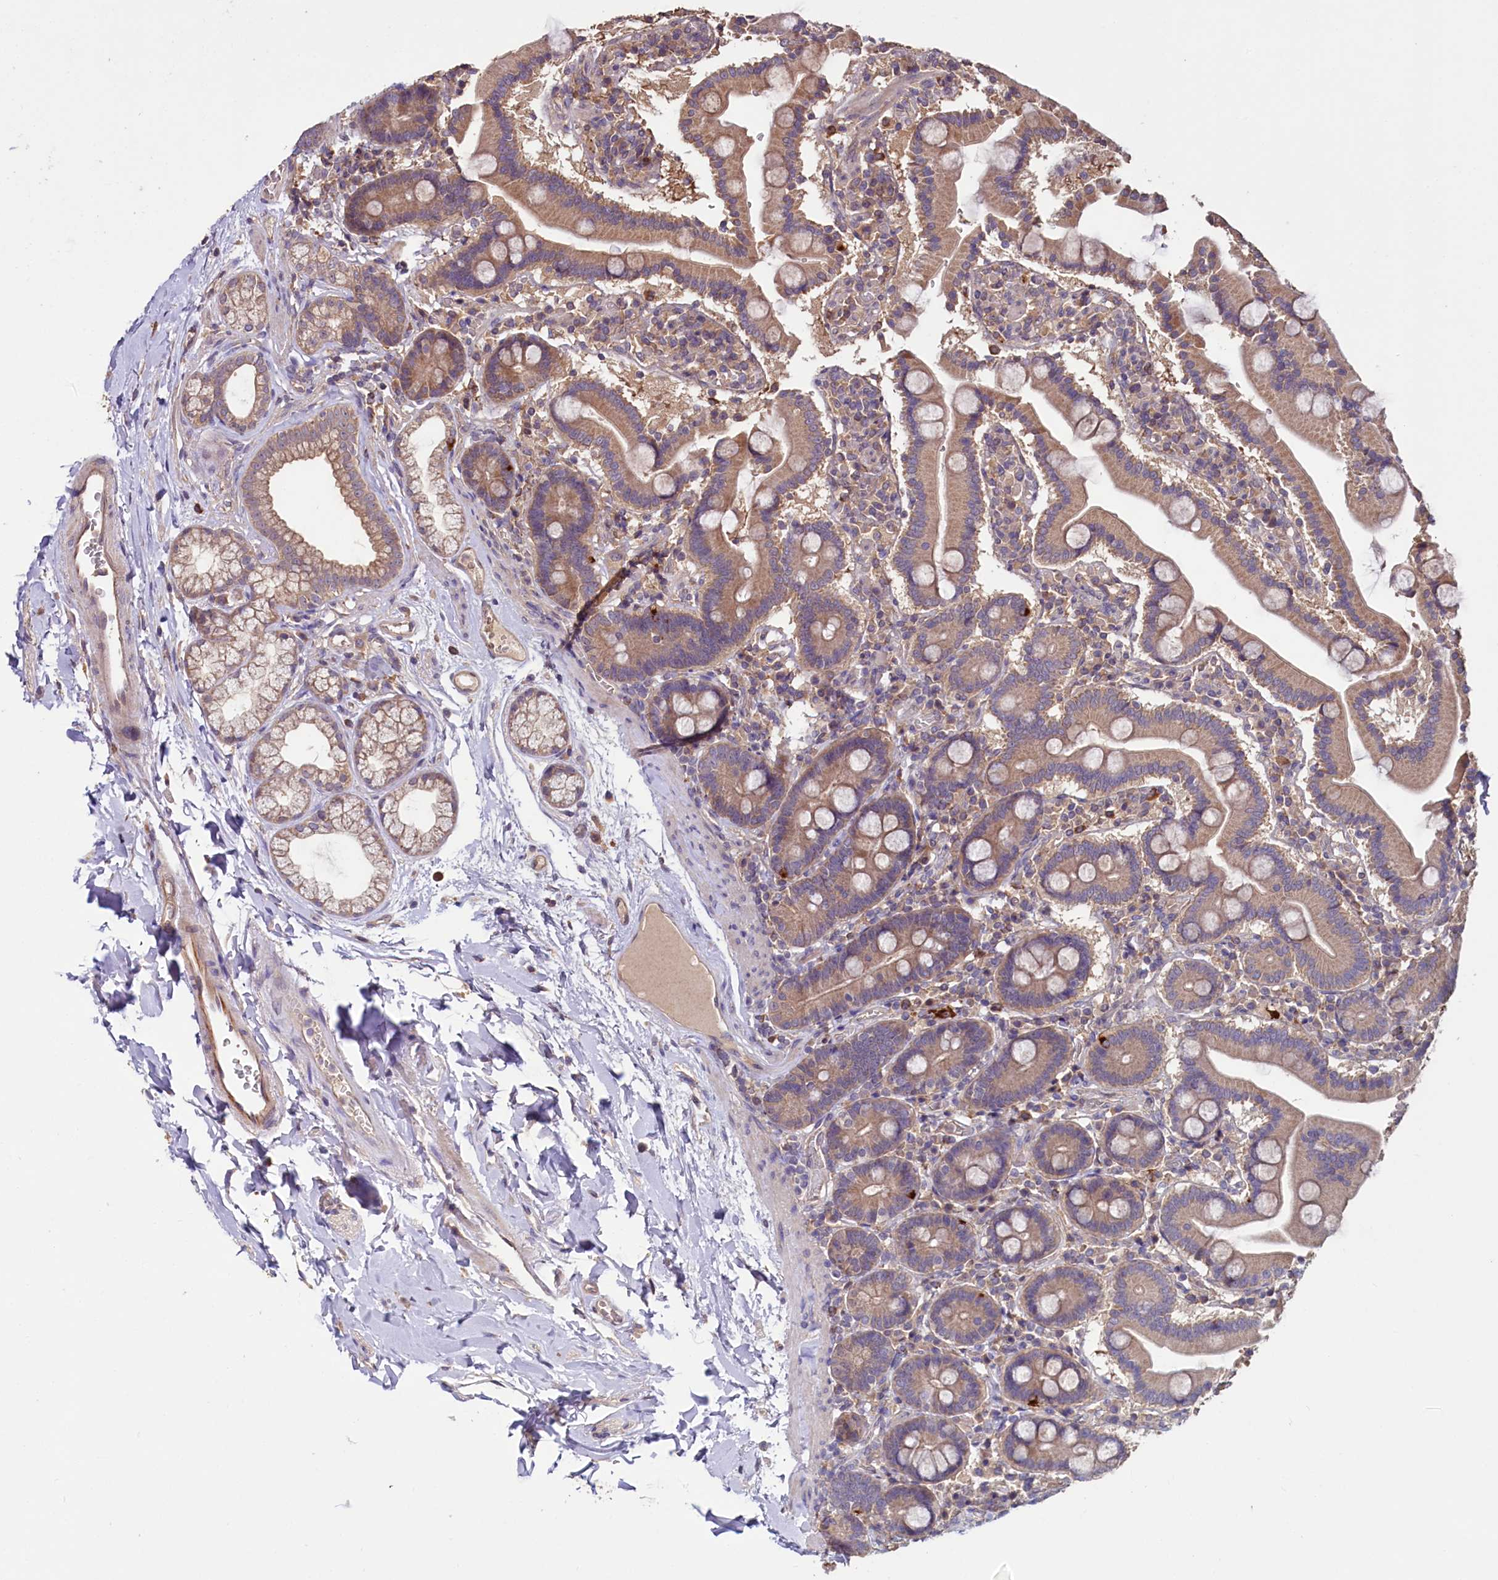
{"staining": {"intensity": "moderate", "quantity": ">75%", "location": "cytoplasmic/membranous"}, "tissue": "duodenum", "cell_type": "Glandular cells", "image_type": "normal", "snomed": [{"axis": "morphology", "description": "Normal tissue, NOS"}, {"axis": "topography", "description": "Duodenum"}], "caption": "An immunohistochemistry (IHC) photomicrograph of benign tissue is shown. Protein staining in brown labels moderate cytoplasmic/membranous positivity in duodenum within glandular cells.", "gene": "ETFBKMT", "patient": {"sex": "male", "age": 55}}